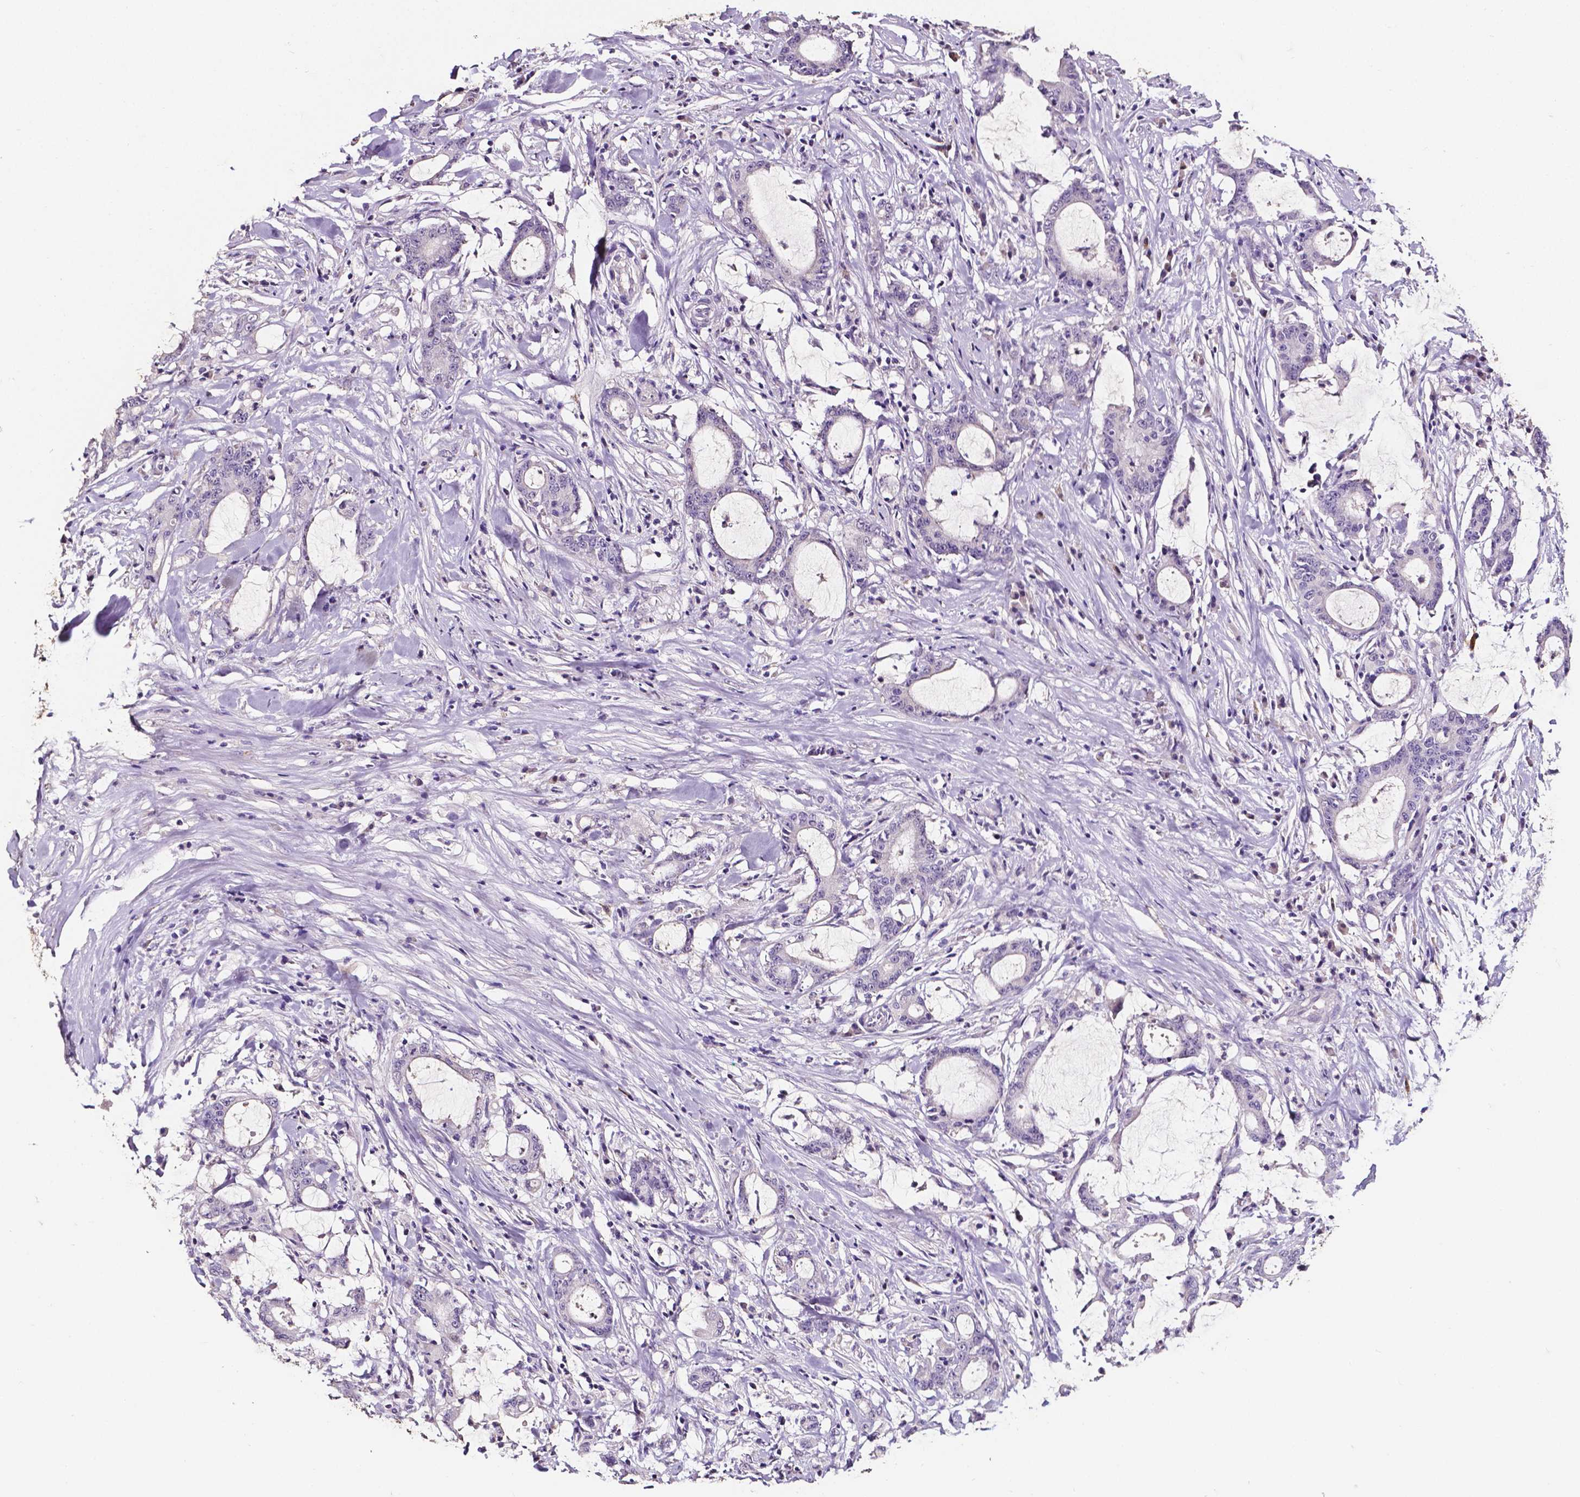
{"staining": {"intensity": "negative", "quantity": "none", "location": "none"}, "tissue": "stomach cancer", "cell_type": "Tumor cells", "image_type": "cancer", "snomed": [{"axis": "morphology", "description": "Adenocarcinoma, NOS"}, {"axis": "topography", "description": "Stomach, upper"}], "caption": "Stomach cancer (adenocarcinoma) stained for a protein using immunohistochemistry reveals no positivity tumor cells.", "gene": "PSAT1", "patient": {"sex": "male", "age": 68}}